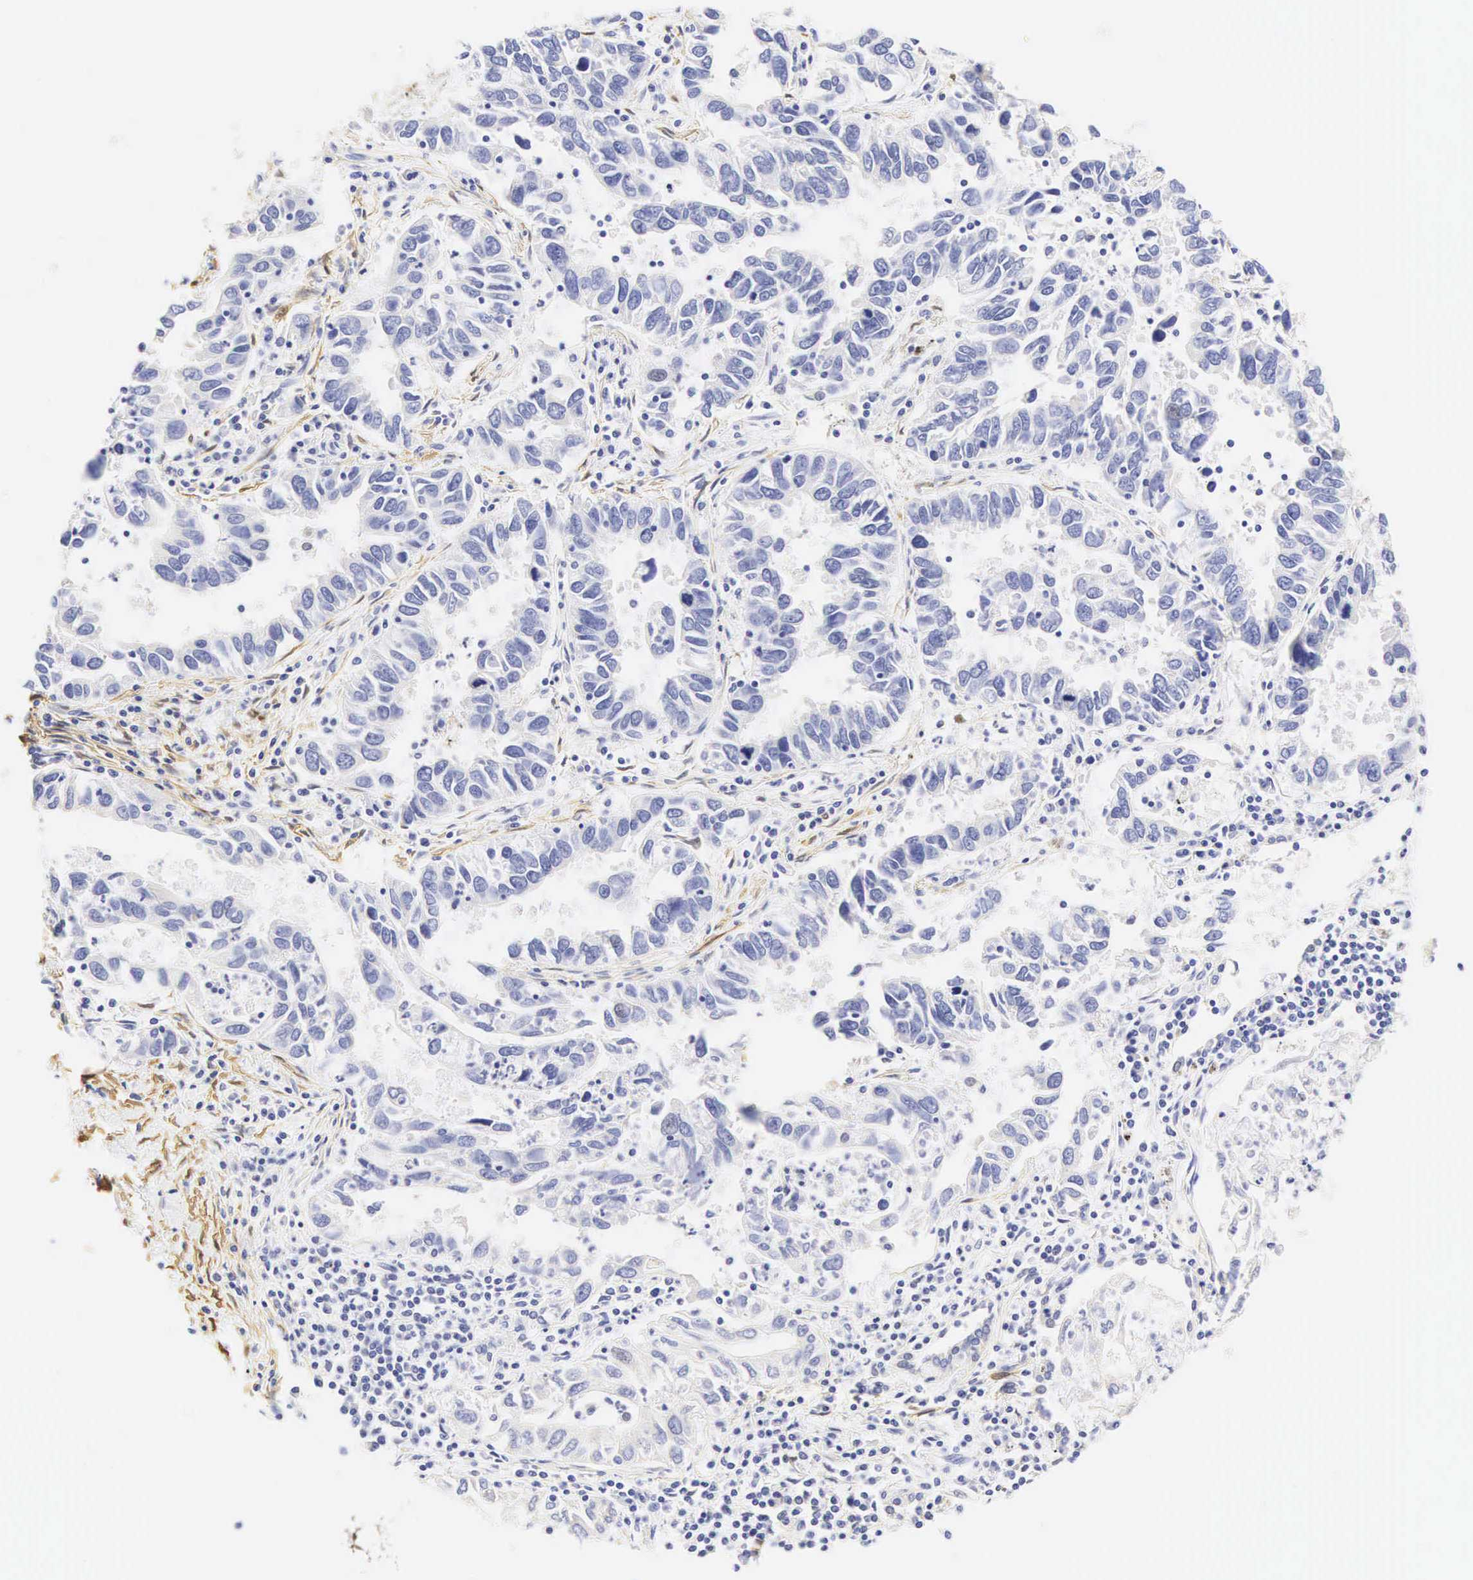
{"staining": {"intensity": "negative", "quantity": "none", "location": "none"}, "tissue": "lung cancer", "cell_type": "Tumor cells", "image_type": "cancer", "snomed": [{"axis": "morphology", "description": "Adenocarcinoma, NOS"}, {"axis": "topography", "description": "Lung"}], "caption": "Lung cancer stained for a protein using immunohistochemistry demonstrates no positivity tumor cells.", "gene": "CNN1", "patient": {"sex": "male", "age": 48}}